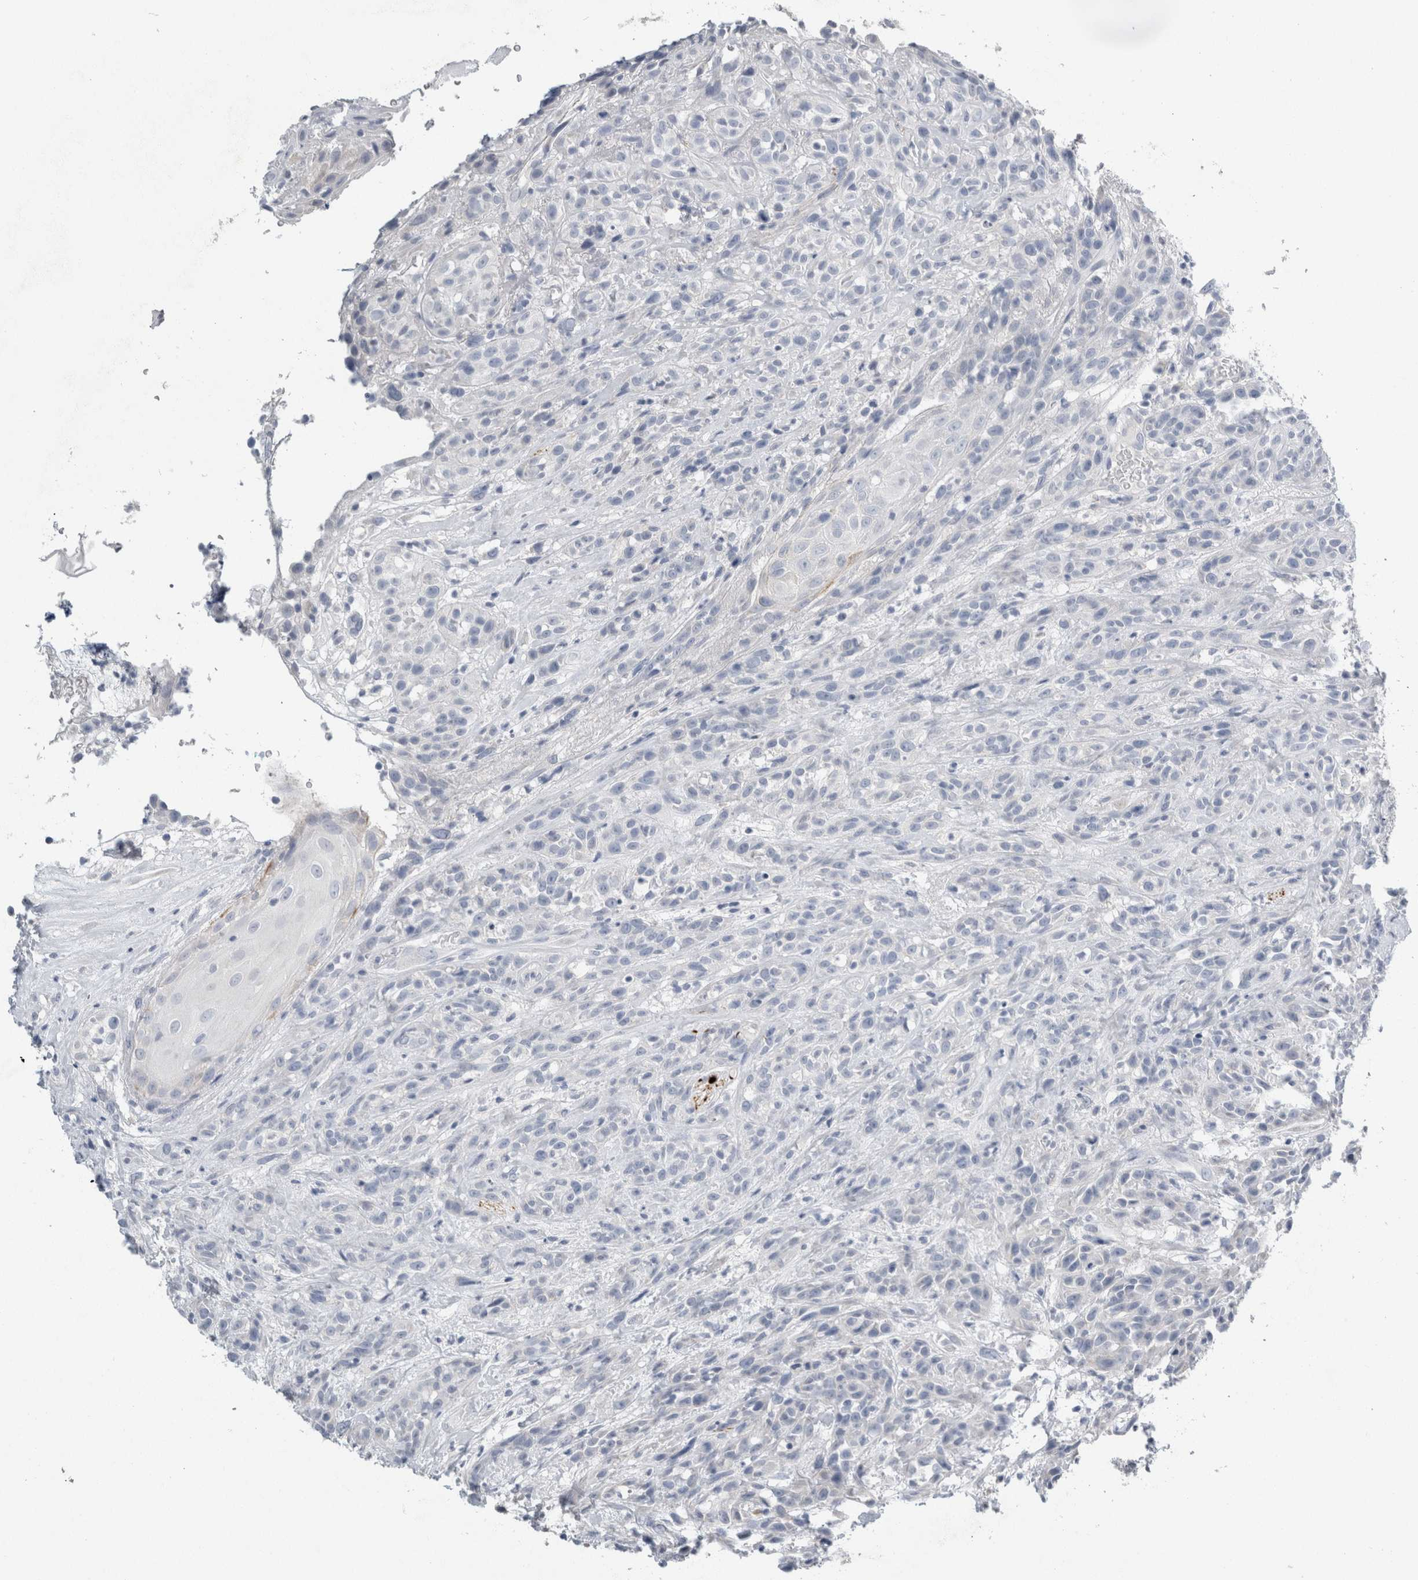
{"staining": {"intensity": "negative", "quantity": "none", "location": "none"}, "tissue": "head and neck cancer", "cell_type": "Tumor cells", "image_type": "cancer", "snomed": [{"axis": "morphology", "description": "Normal tissue, NOS"}, {"axis": "morphology", "description": "Squamous cell carcinoma, NOS"}, {"axis": "topography", "description": "Cartilage tissue"}, {"axis": "topography", "description": "Head-Neck"}], "caption": "This is an immunohistochemistry image of human squamous cell carcinoma (head and neck). There is no expression in tumor cells.", "gene": "NEFM", "patient": {"sex": "male", "age": 62}}